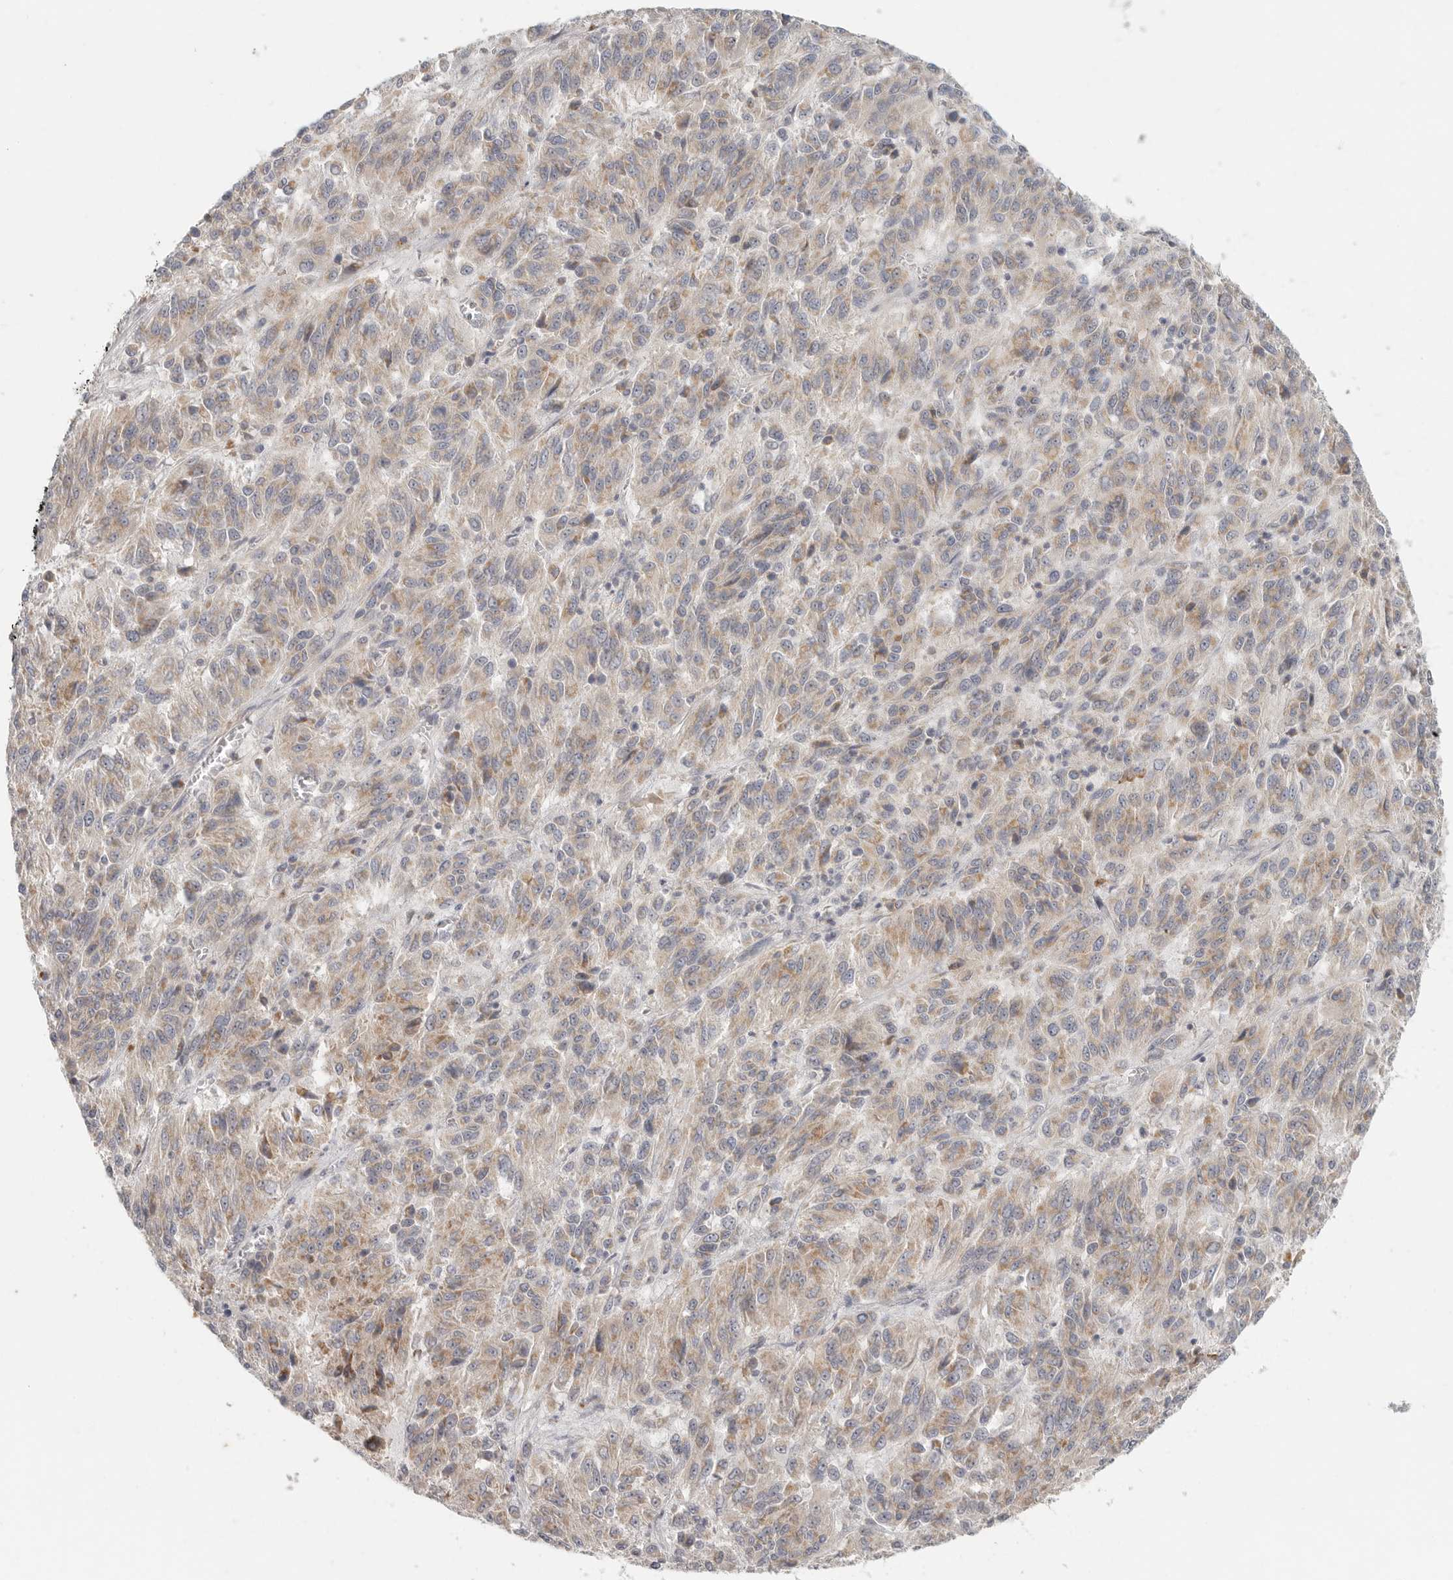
{"staining": {"intensity": "weak", "quantity": "25%-75%", "location": "cytoplasmic/membranous"}, "tissue": "melanoma", "cell_type": "Tumor cells", "image_type": "cancer", "snomed": [{"axis": "morphology", "description": "Malignant melanoma, Metastatic site"}, {"axis": "topography", "description": "Lung"}], "caption": "IHC (DAB) staining of human malignant melanoma (metastatic site) exhibits weak cytoplasmic/membranous protein expression in about 25%-75% of tumor cells.", "gene": "SLC25A36", "patient": {"sex": "male", "age": 64}}